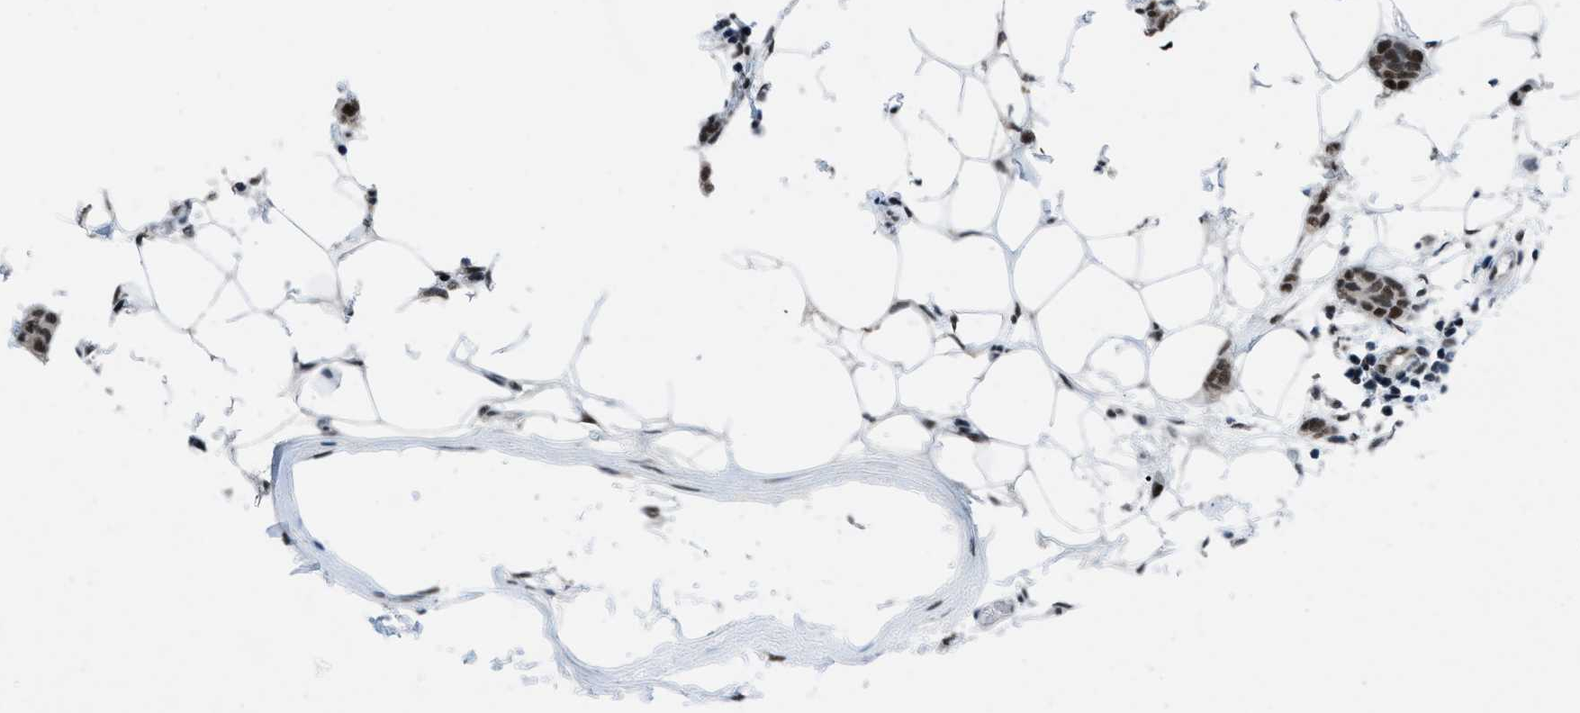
{"staining": {"intensity": "strong", "quantity": ">75%", "location": "nuclear"}, "tissue": "breast cancer", "cell_type": "Tumor cells", "image_type": "cancer", "snomed": [{"axis": "morphology", "description": "Lobular carcinoma"}, {"axis": "topography", "description": "Skin"}, {"axis": "topography", "description": "Breast"}], "caption": "Lobular carcinoma (breast) stained for a protein (brown) demonstrates strong nuclear positive positivity in approximately >75% of tumor cells.", "gene": "GATAD2B", "patient": {"sex": "female", "age": 46}}